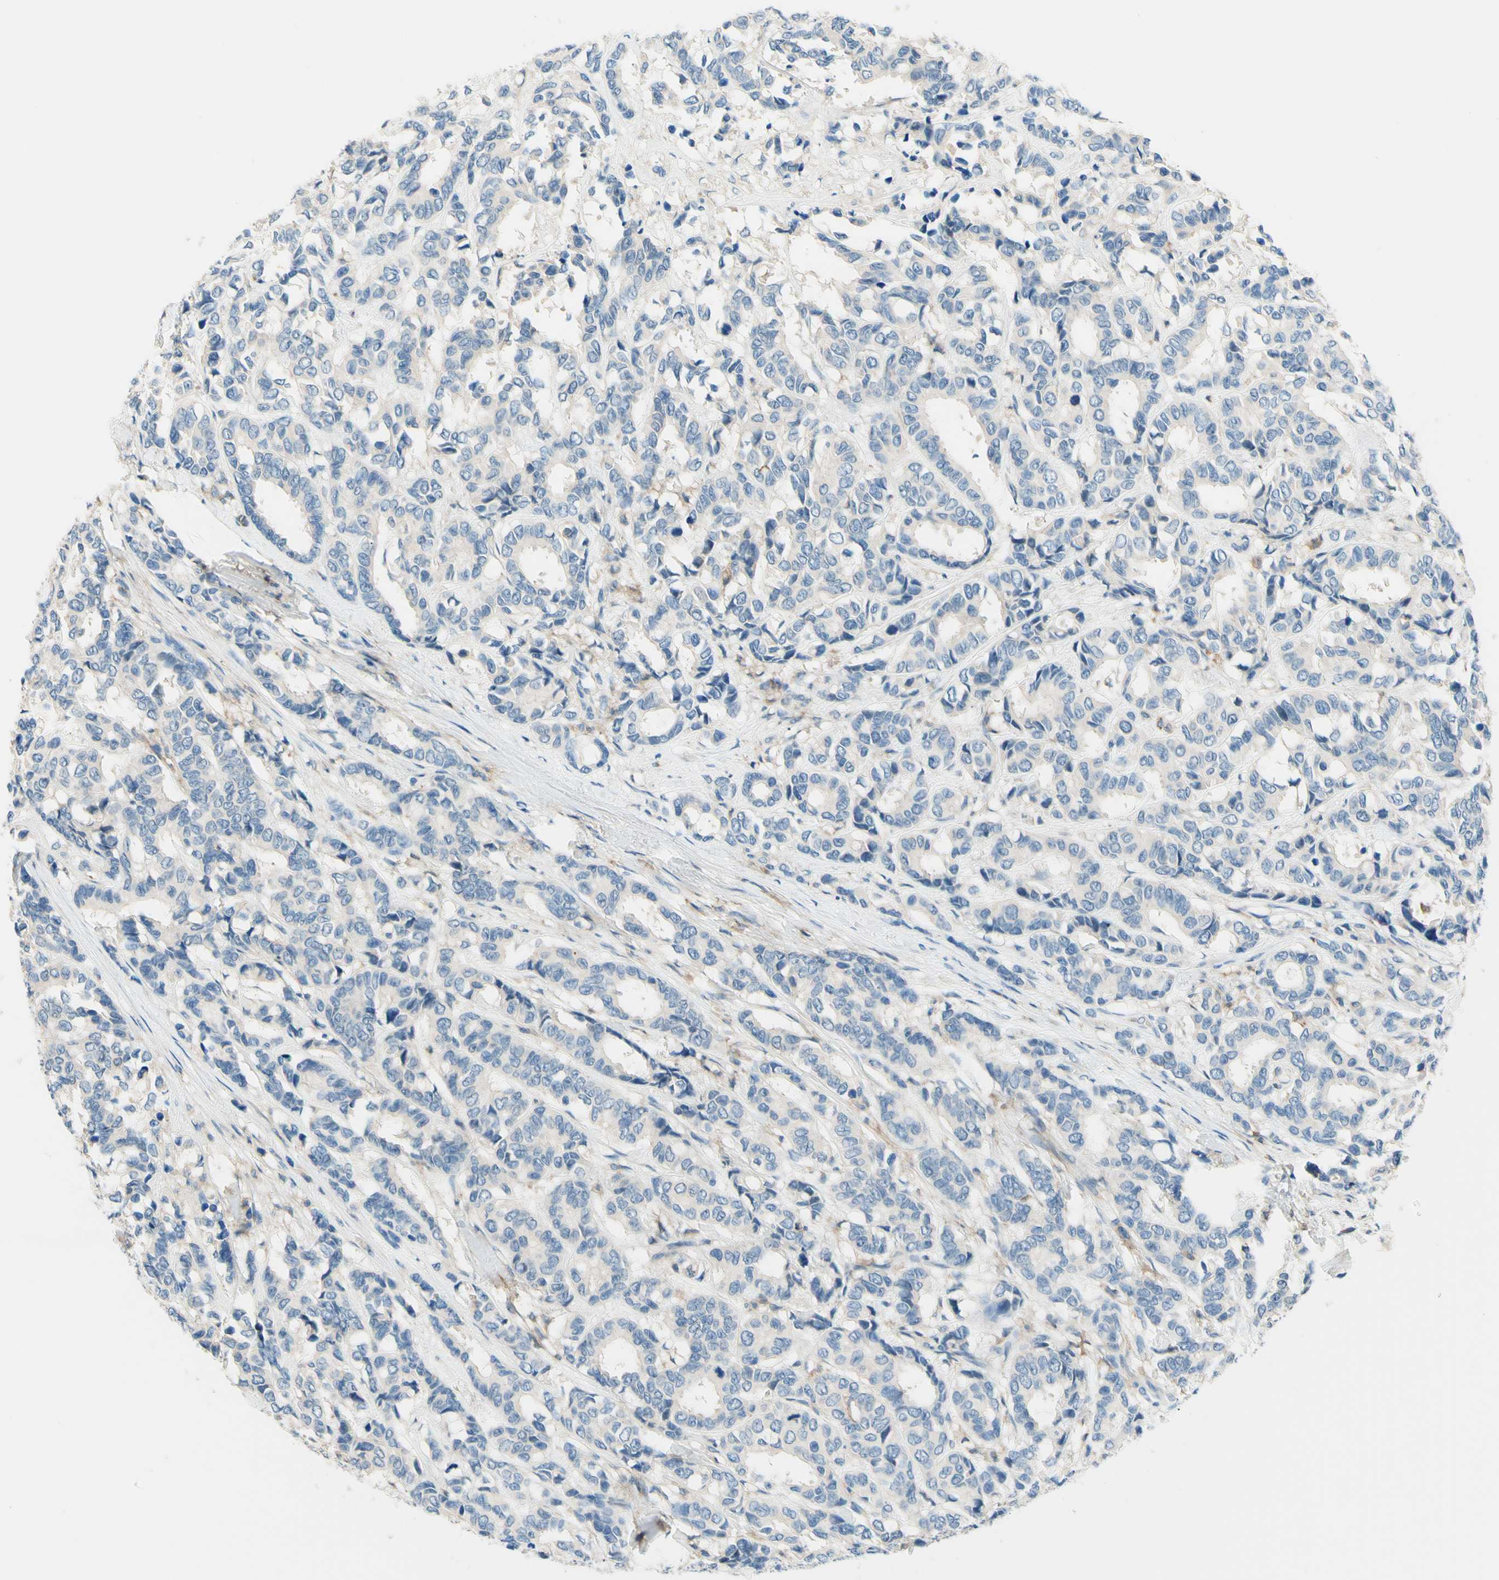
{"staining": {"intensity": "weak", "quantity": "<25%", "location": "cytoplasmic/membranous"}, "tissue": "breast cancer", "cell_type": "Tumor cells", "image_type": "cancer", "snomed": [{"axis": "morphology", "description": "Duct carcinoma"}, {"axis": "topography", "description": "Breast"}], "caption": "There is no significant staining in tumor cells of breast cancer. (DAB immunohistochemistry (IHC), high magnification).", "gene": "SIGLEC9", "patient": {"sex": "female", "age": 87}}